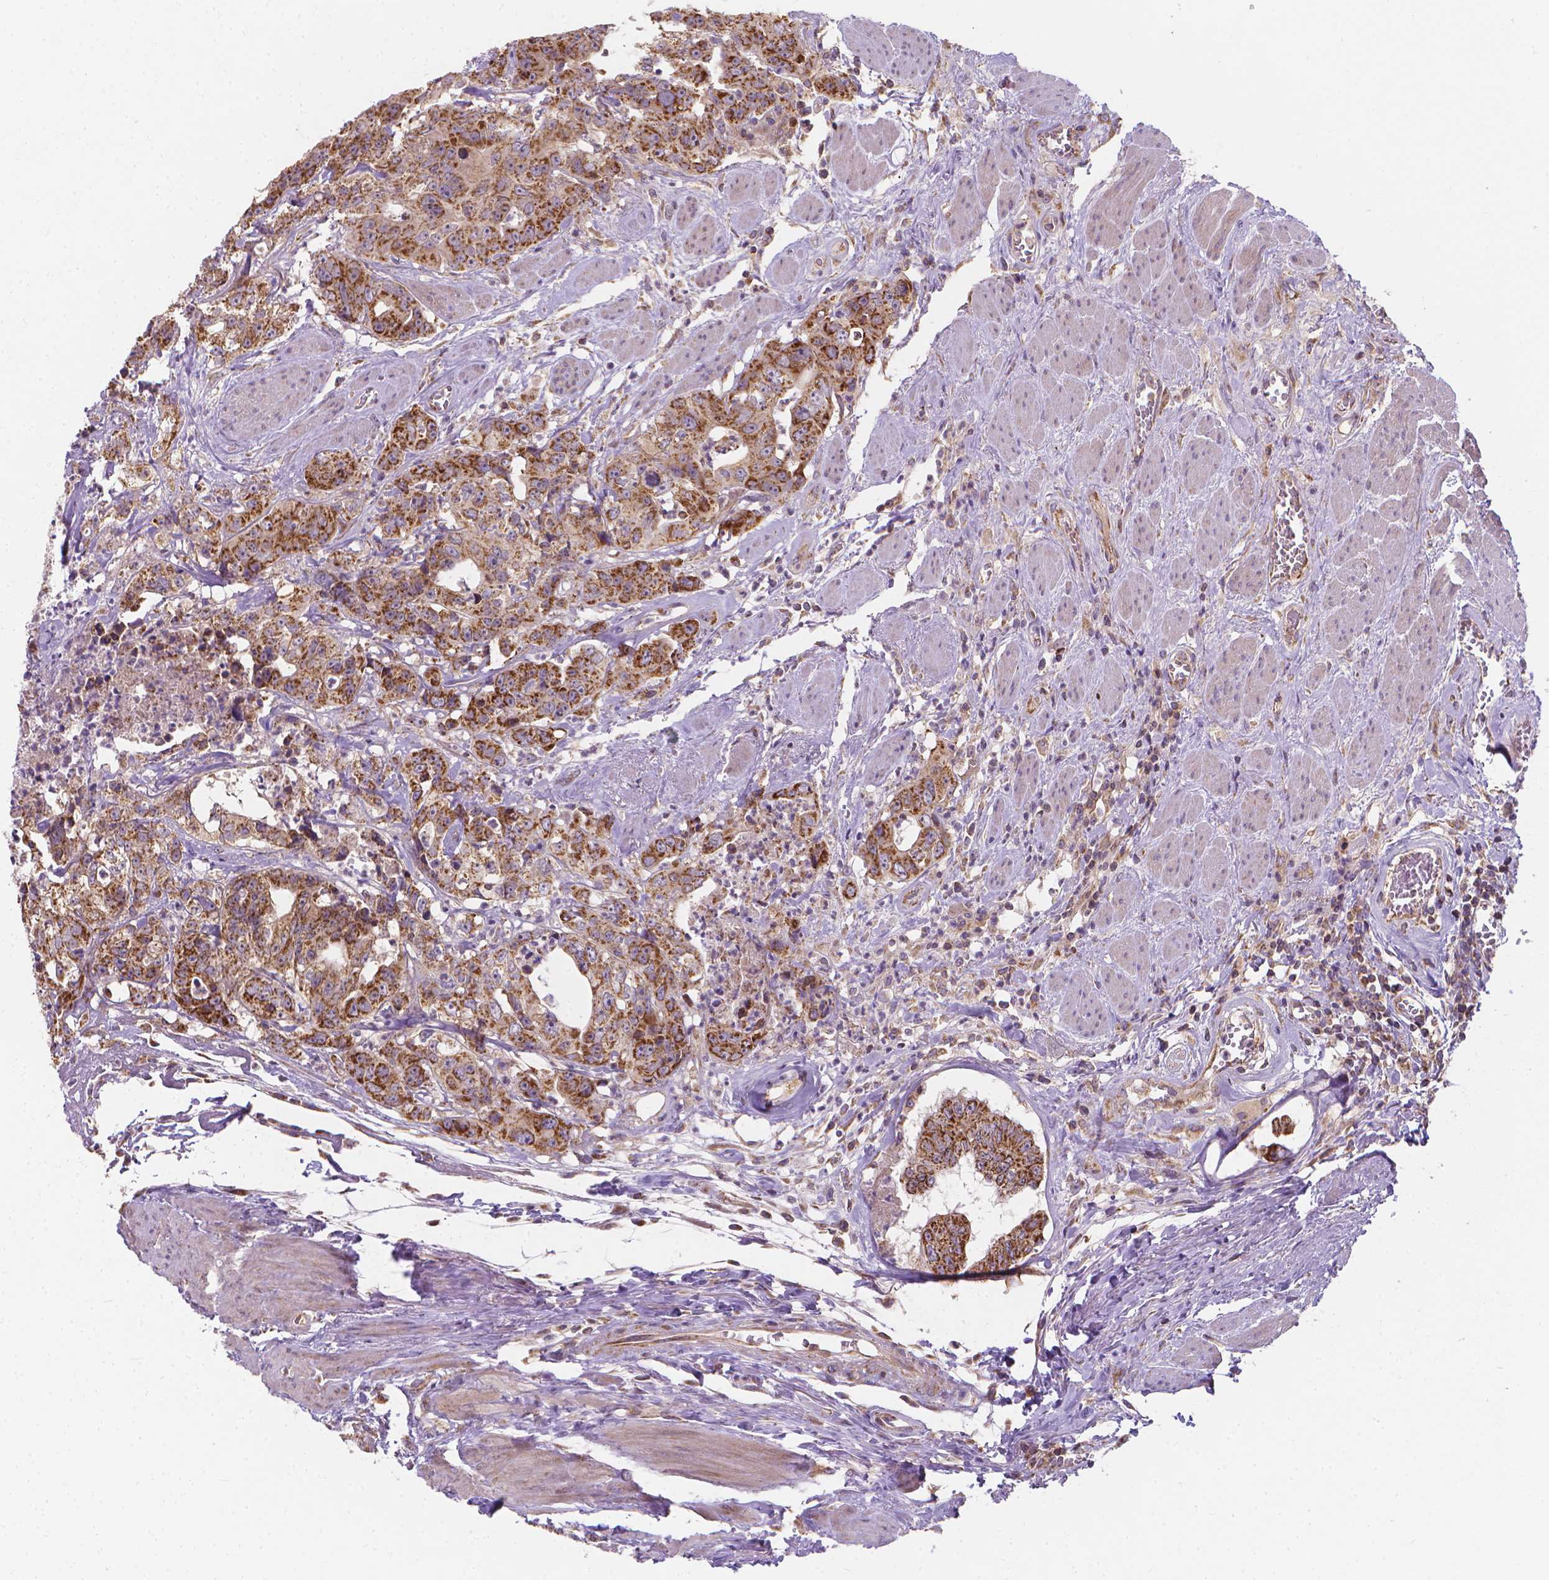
{"staining": {"intensity": "strong", "quantity": "25%-75%", "location": "cytoplasmic/membranous"}, "tissue": "colorectal cancer", "cell_type": "Tumor cells", "image_type": "cancer", "snomed": [{"axis": "morphology", "description": "Adenocarcinoma, NOS"}, {"axis": "topography", "description": "Rectum"}], "caption": "Immunohistochemical staining of human colorectal cancer (adenocarcinoma) demonstrates high levels of strong cytoplasmic/membranous staining in about 25%-75% of tumor cells.", "gene": "SNCAIP", "patient": {"sex": "female", "age": 62}}